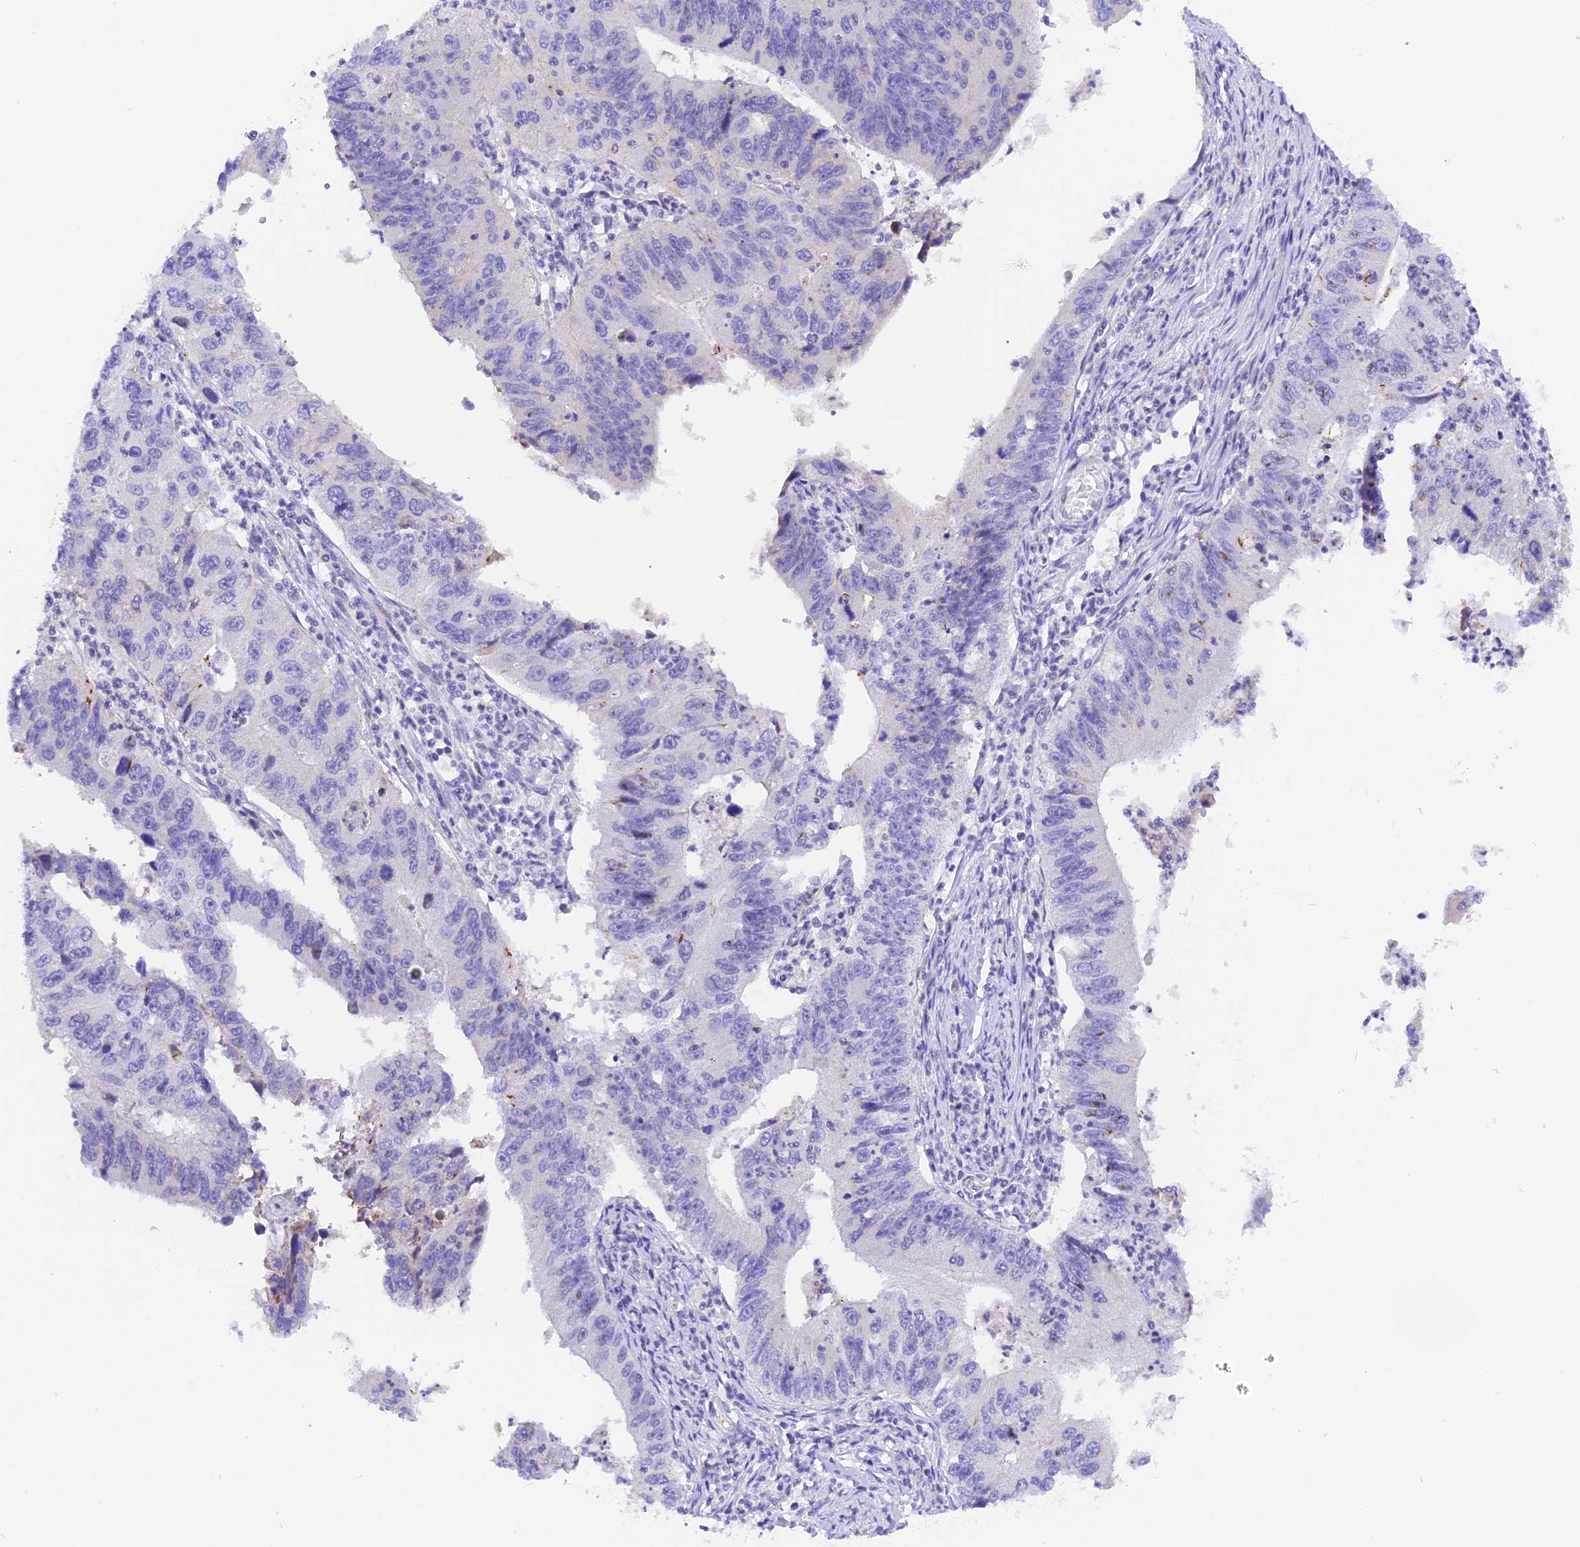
{"staining": {"intensity": "negative", "quantity": "none", "location": "none"}, "tissue": "stomach cancer", "cell_type": "Tumor cells", "image_type": "cancer", "snomed": [{"axis": "morphology", "description": "Adenocarcinoma, NOS"}, {"axis": "topography", "description": "Stomach"}], "caption": "Histopathology image shows no significant protein positivity in tumor cells of adenocarcinoma (stomach).", "gene": "COL6A5", "patient": {"sex": "male", "age": 59}}